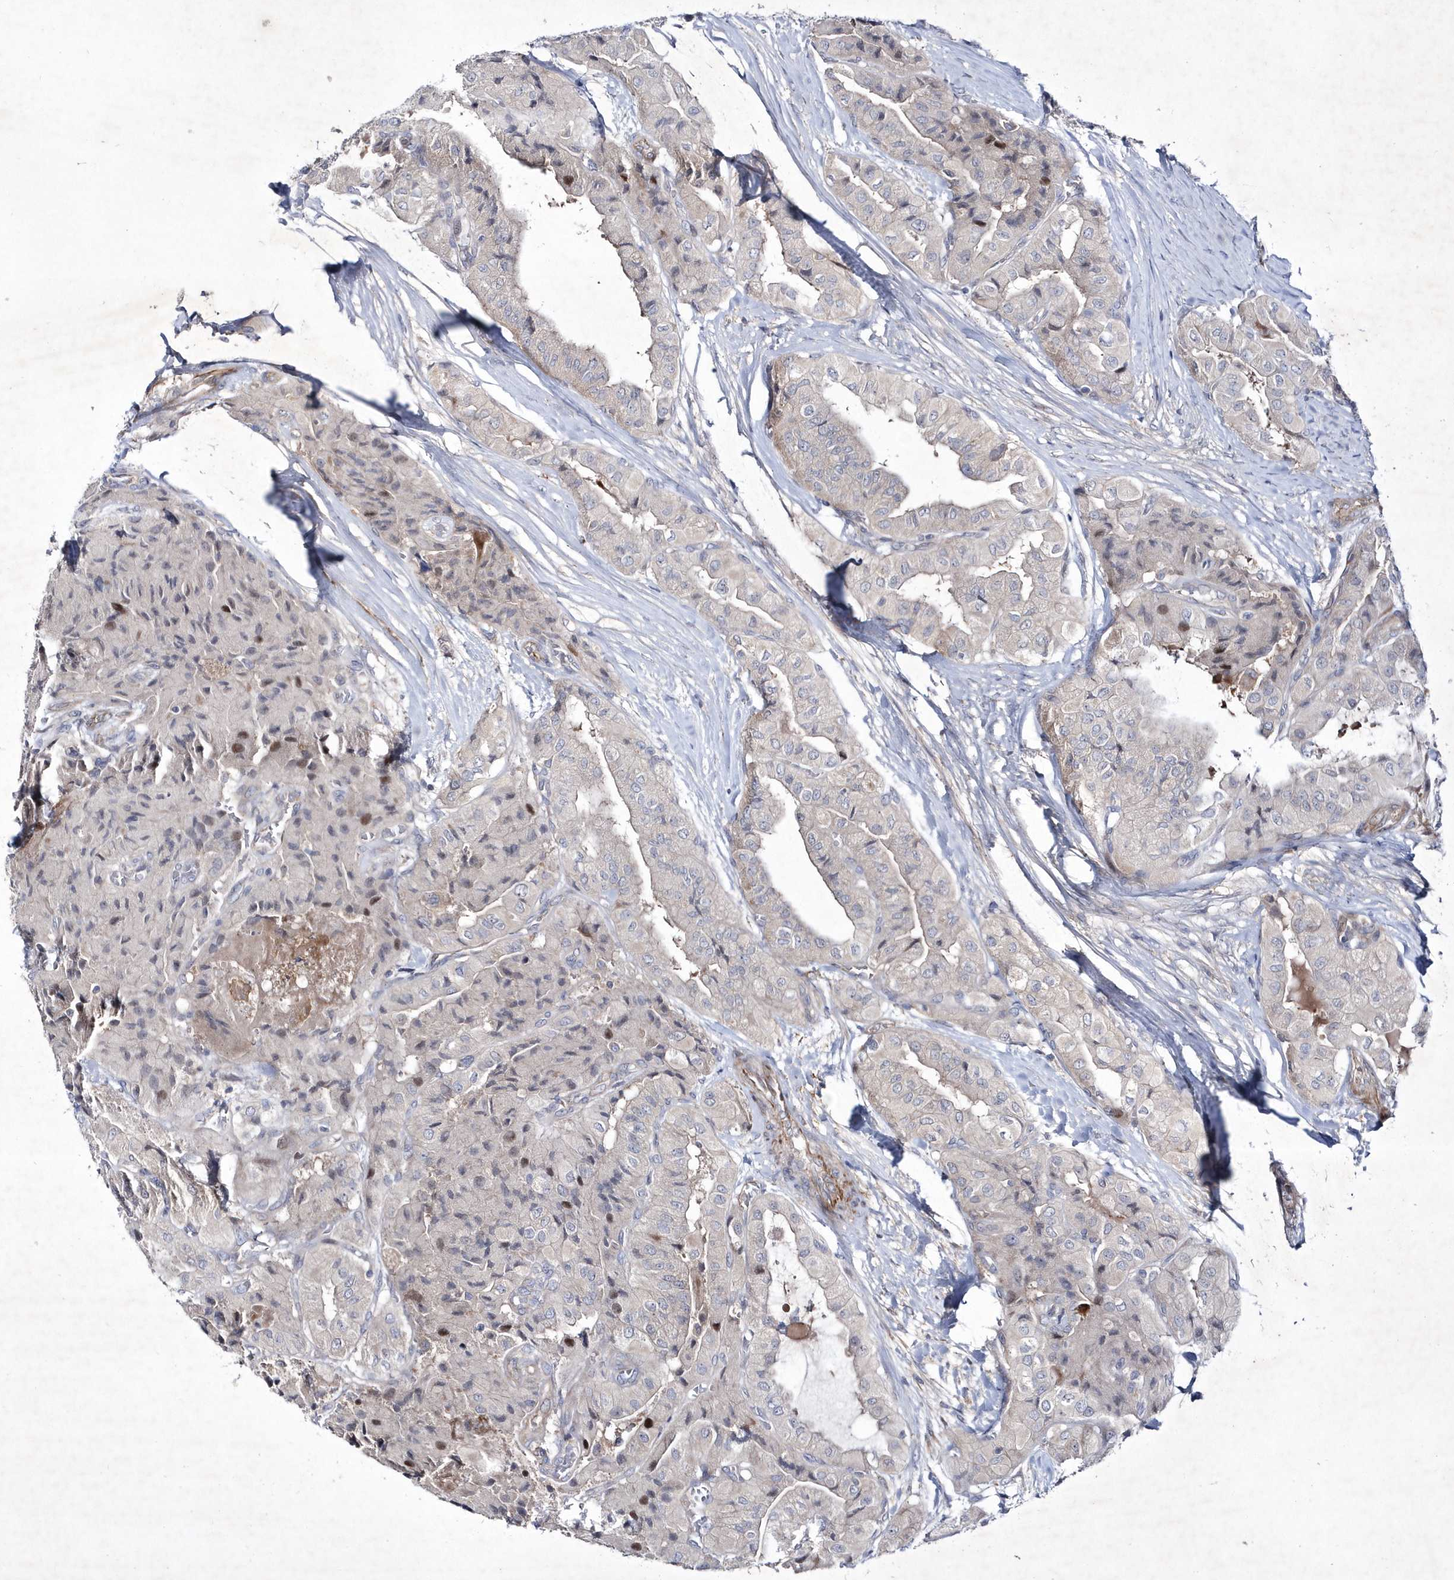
{"staining": {"intensity": "negative", "quantity": "none", "location": "none"}, "tissue": "thyroid cancer", "cell_type": "Tumor cells", "image_type": "cancer", "snomed": [{"axis": "morphology", "description": "Papillary adenocarcinoma, NOS"}, {"axis": "topography", "description": "Thyroid gland"}], "caption": "Immunohistochemical staining of human thyroid papillary adenocarcinoma shows no significant expression in tumor cells.", "gene": "DSPP", "patient": {"sex": "female", "age": 59}}